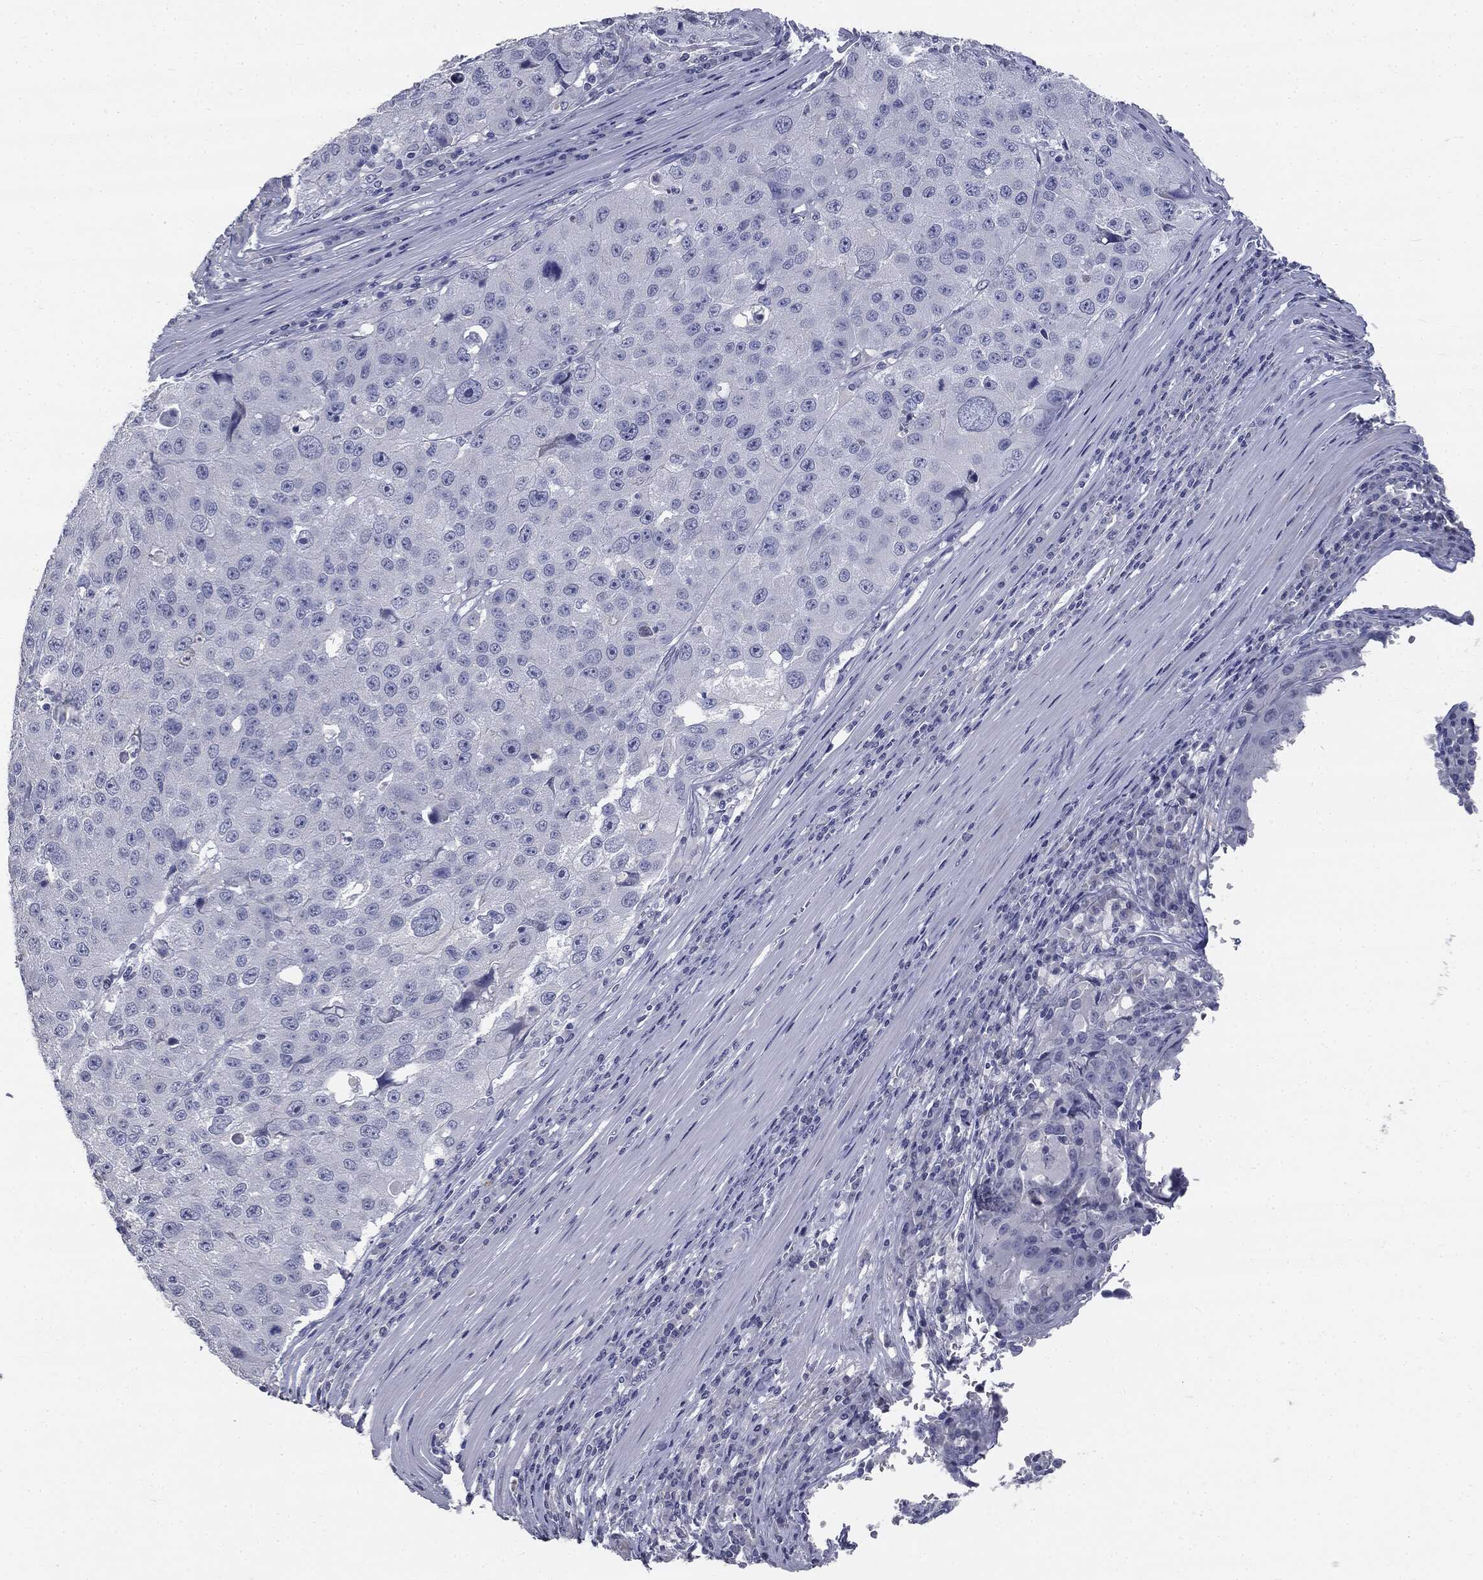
{"staining": {"intensity": "negative", "quantity": "none", "location": "none"}, "tissue": "stomach cancer", "cell_type": "Tumor cells", "image_type": "cancer", "snomed": [{"axis": "morphology", "description": "Adenocarcinoma, NOS"}, {"axis": "topography", "description": "Stomach"}], "caption": "High magnification brightfield microscopy of stomach cancer (adenocarcinoma) stained with DAB (3,3'-diaminobenzidine) (brown) and counterstained with hematoxylin (blue): tumor cells show no significant staining.", "gene": "AFP", "patient": {"sex": "male", "age": 71}}